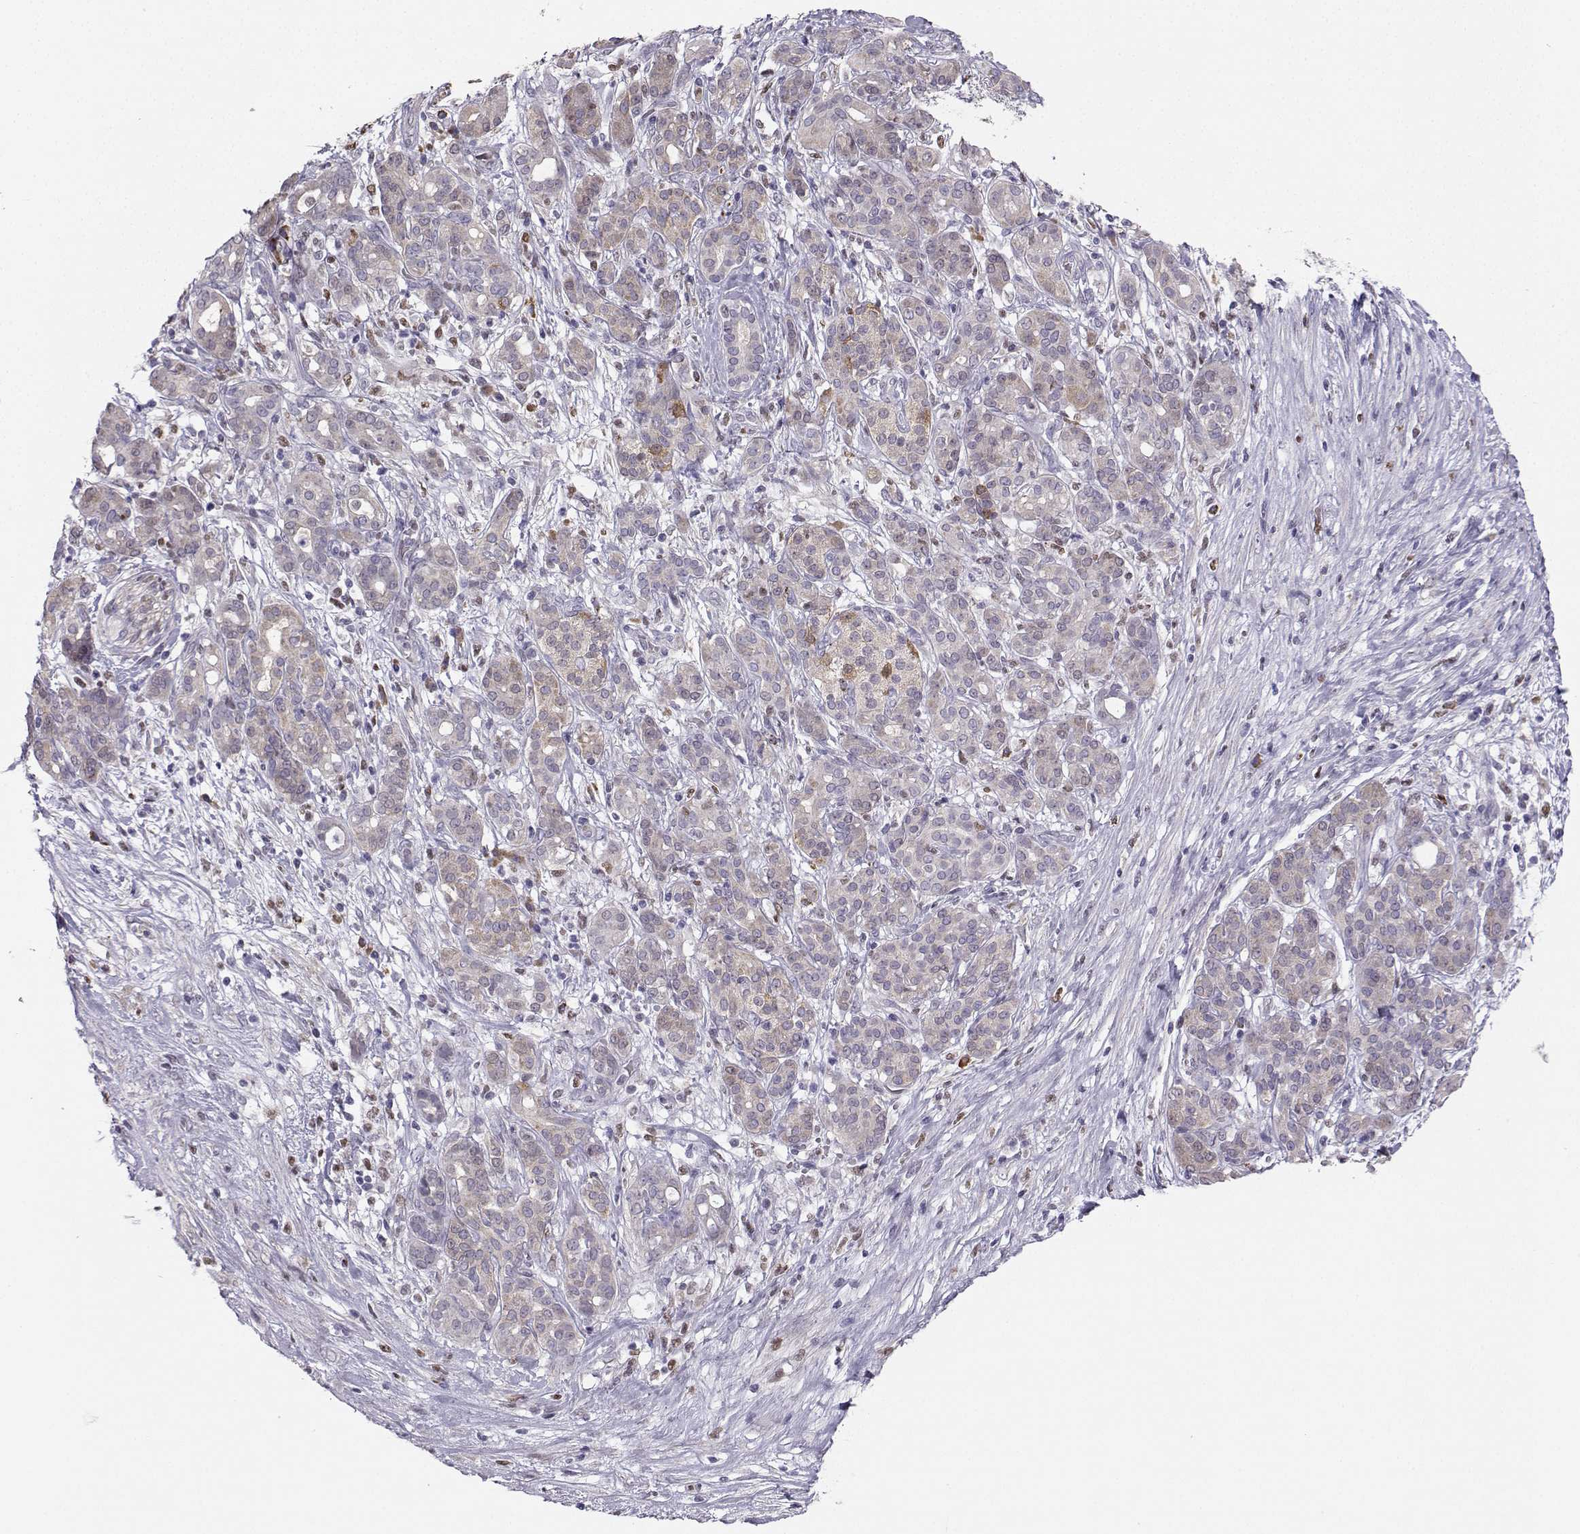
{"staining": {"intensity": "weak", "quantity": "25%-75%", "location": "cytoplasmic/membranous"}, "tissue": "pancreatic cancer", "cell_type": "Tumor cells", "image_type": "cancer", "snomed": [{"axis": "morphology", "description": "Adenocarcinoma, NOS"}, {"axis": "topography", "description": "Pancreas"}], "caption": "Protein staining of pancreatic cancer (adenocarcinoma) tissue displays weak cytoplasmic/membranous staining in approximately 25%-75% of tumor cells.", "gene": "DCLK3", "patient": {"sex": "male", "age": 44}}